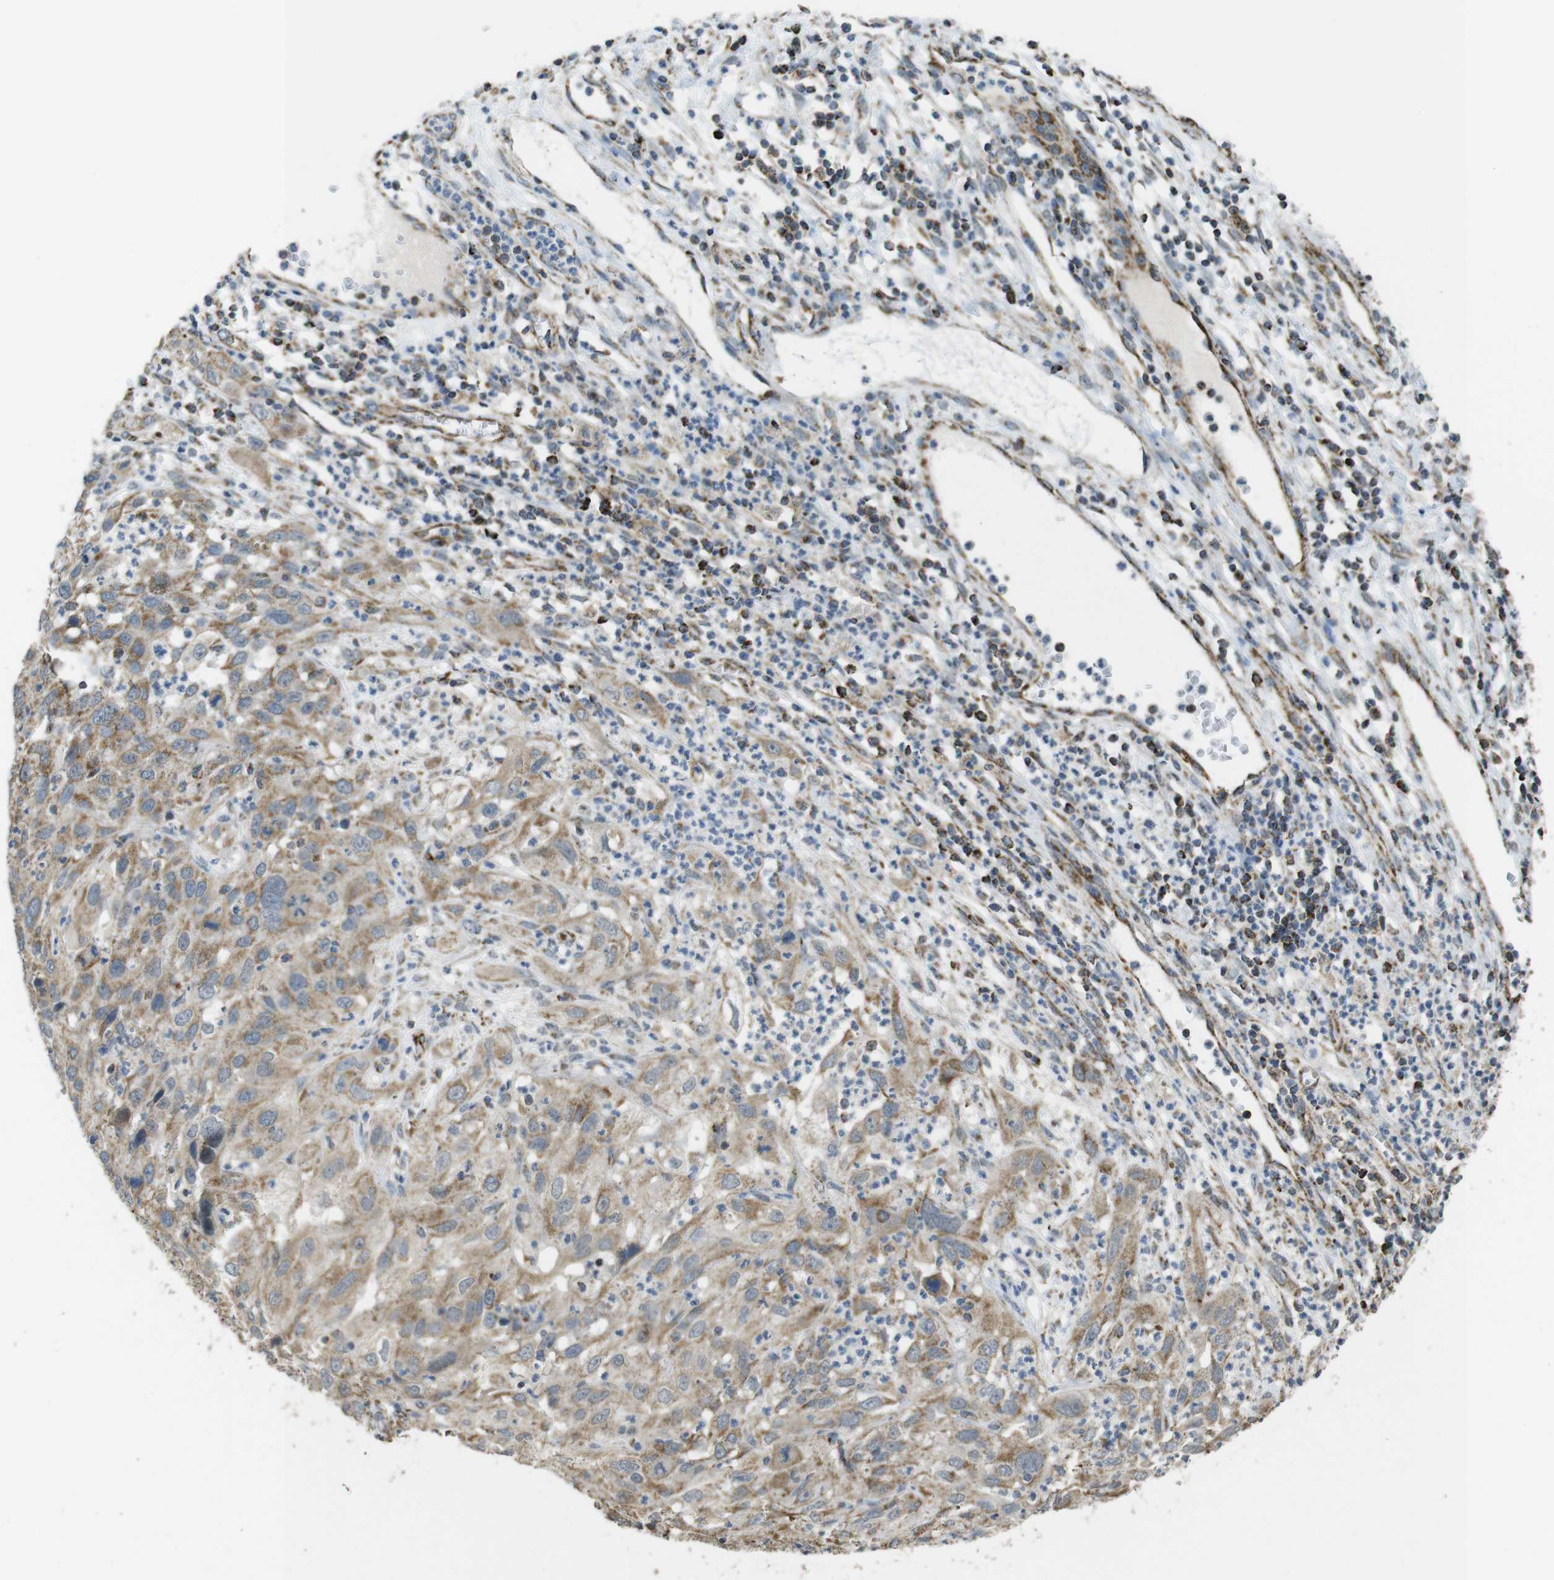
{"staining": {"intensity": "moderate", "quantity": ">75%", "location": "cytoplasmic/membranous"}, "tissue": "cervical cancer", "cell_type": "Tumor cells", "image_type": "cancer", "snomed": [{"axis": "morphology", "description": "Squamous cell carcinoma, NOS"}, {"axis": "topography", "description": "Cervix"}], "caption": "High-power microscopy captured an IHC micrograph of cervical cancer (squamous cell carcinoma), revealing moderate cytoplasmic/membranous staining in about >75% of tumor cells. The staining is performed using DAB (3,3'-diaminobenzidine) brown chromogen to label protein expression. The nuclei are counter-stained blue using hematoxylin.", "gene": "CALHM2", "patient": {"sex": "female", "age": 32}}